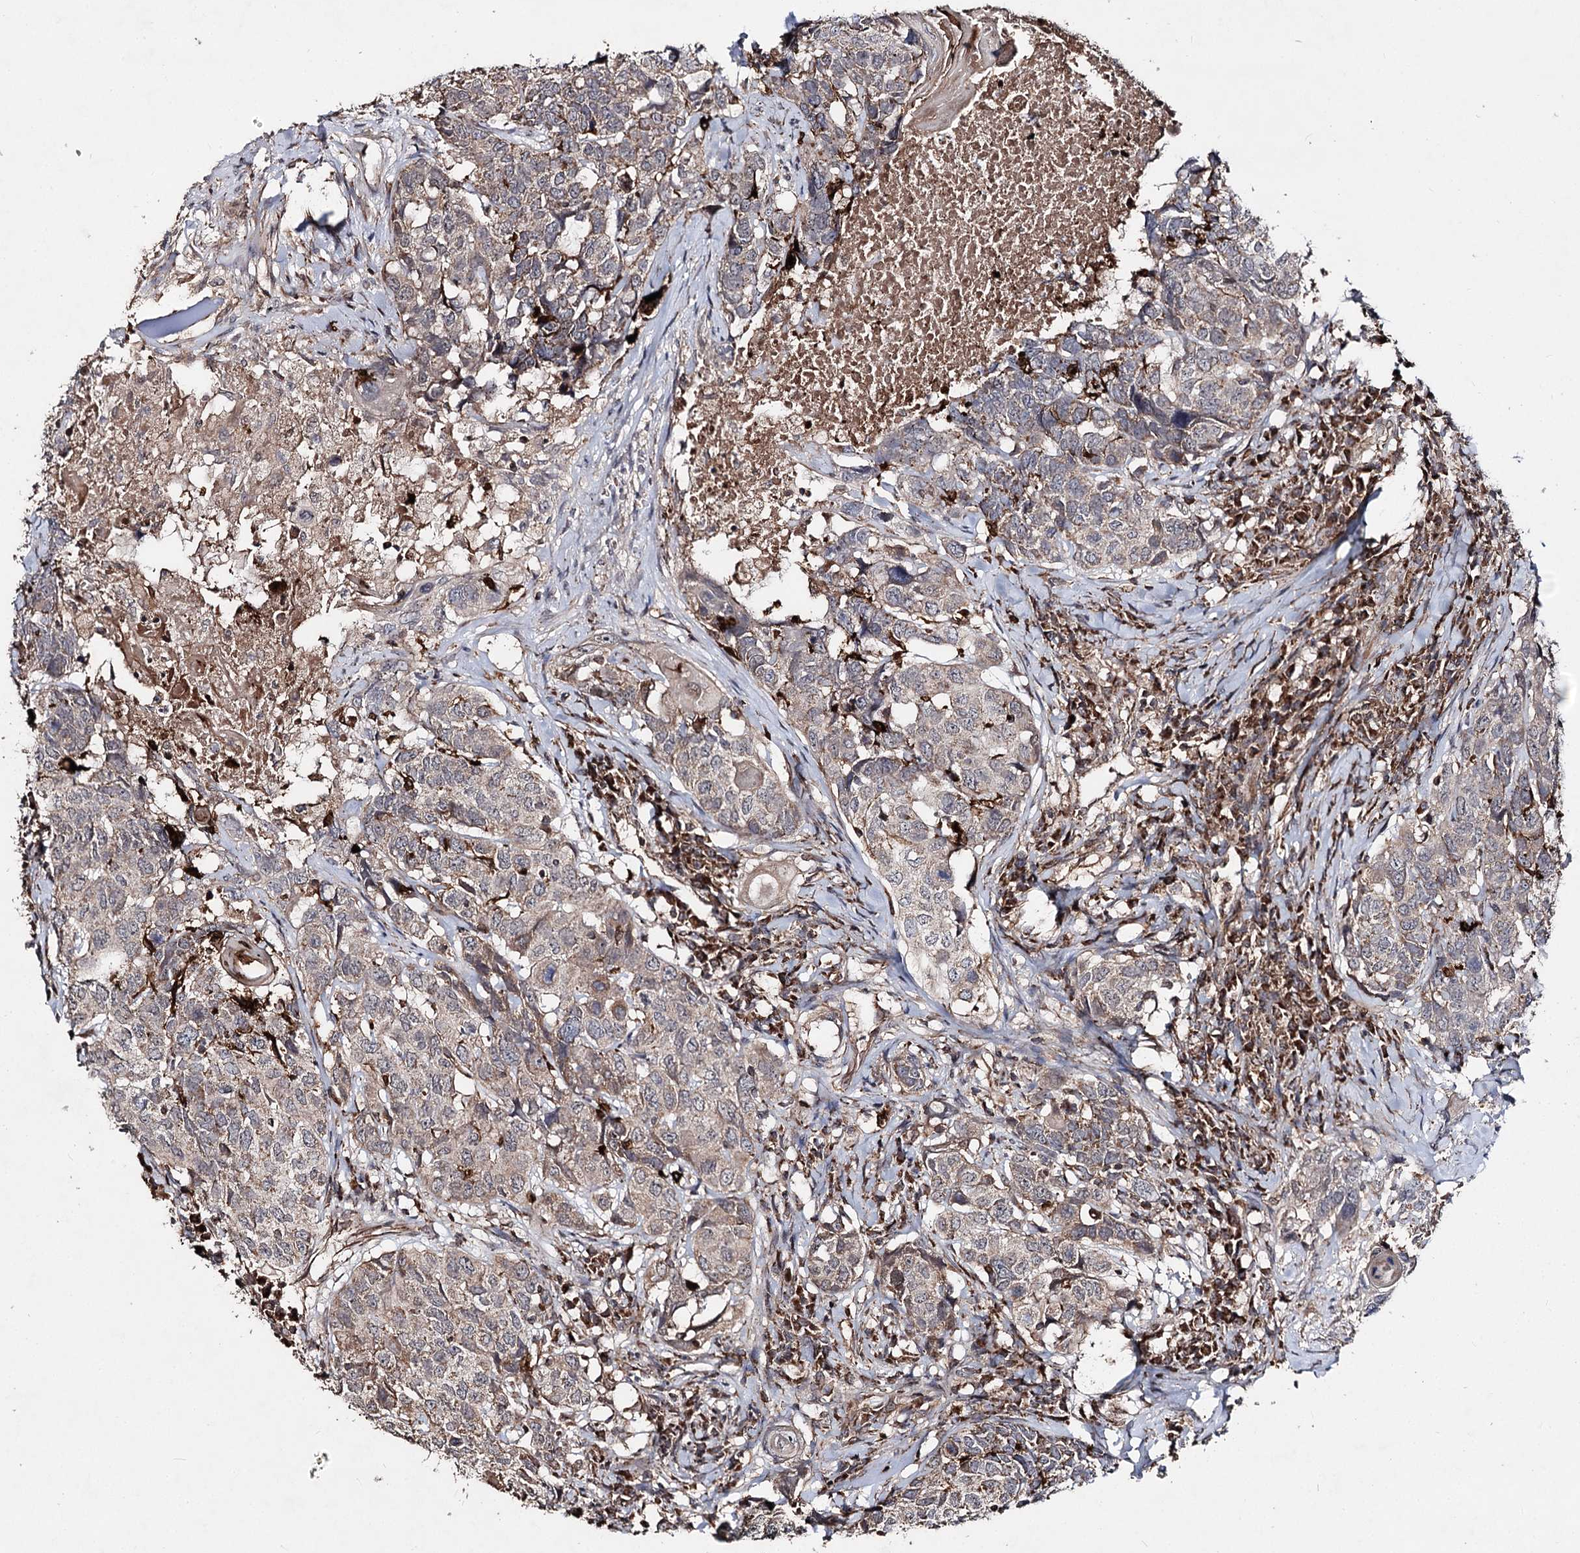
{"staining": {"intensity": "weak", "quantity": ">75%", "location": "cytoplasmic/membranous"}, "tissue": "head and neck cancer", "cell_type": "Tumor cells", "image_type": "cancer", "snomed": [{"axis": "morphology", "description": "Squamous cell carcinoma, NOS"}, {"axis": "topography", "description": "Head-Neck"}], "caption": "The photomicrograph reveals immunohistochemical staining of head and neck squamous cell carcinoma. There is weak cytoplasmic/membranous staining is identified in approximately >75% of tumor cells. Immunohistochemistry stains the protein in brown and the nuclei are stained blue.", "gene": "MINDY3", "patient": {"sex": "male", "age": 66}}